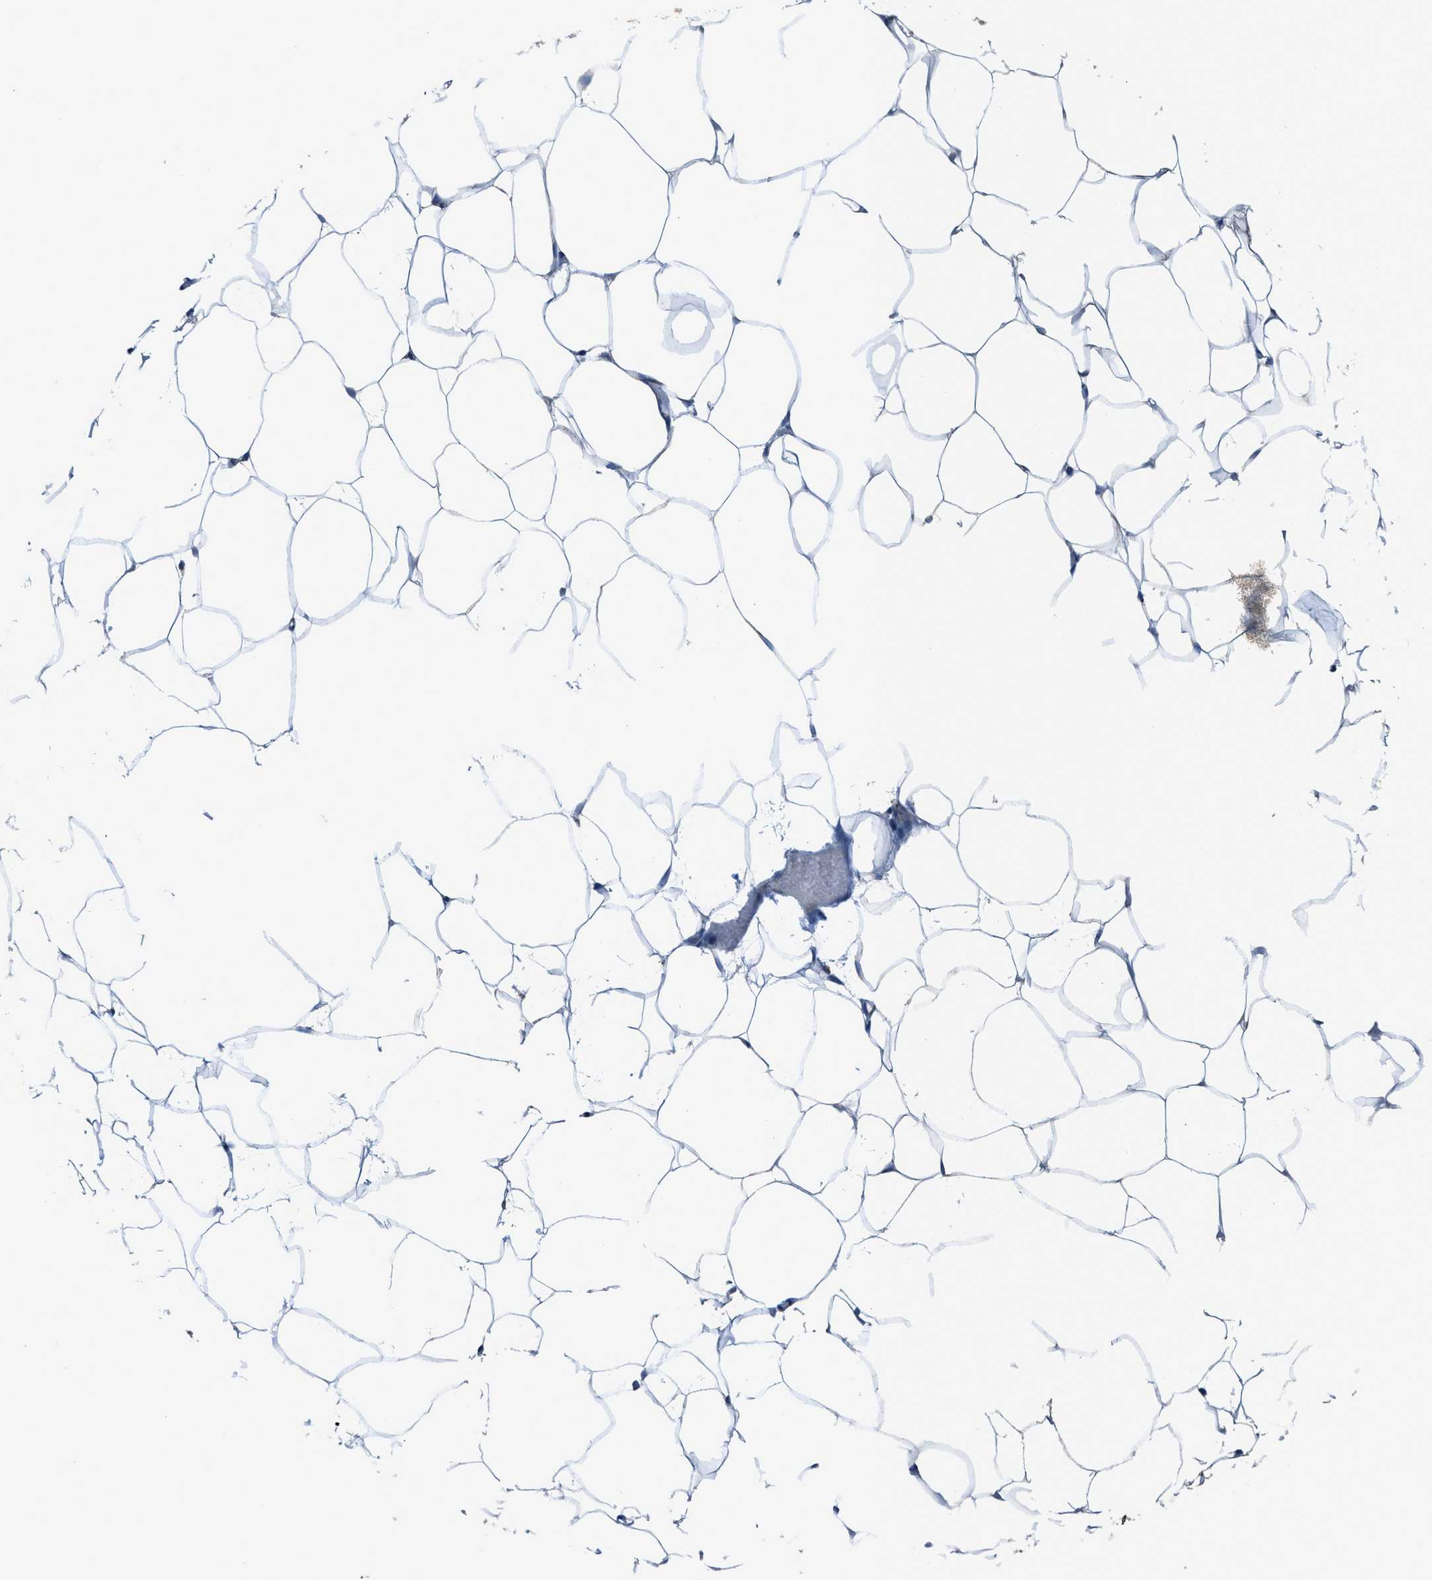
{"staining": {"intensity": "negative", "quantity": "none", "location": "none"}, "tissue": "adipose tissue", "cell_type": "Adipocytes", "image_type": "normal", "snomed": [{"axis": "morphology", "description": "Normal tissue, NOS"}, {"axis": "topography", "description": "Breast"}, {"axis": "topography", "description": "Adipose tissue"}], "caption": "Human adipose tissue stained for a protein using immunohistochemistry reveals no expression in adipocytes.", "gene": "ADAM2", "patient": {"sex": "female", "age": 25}}